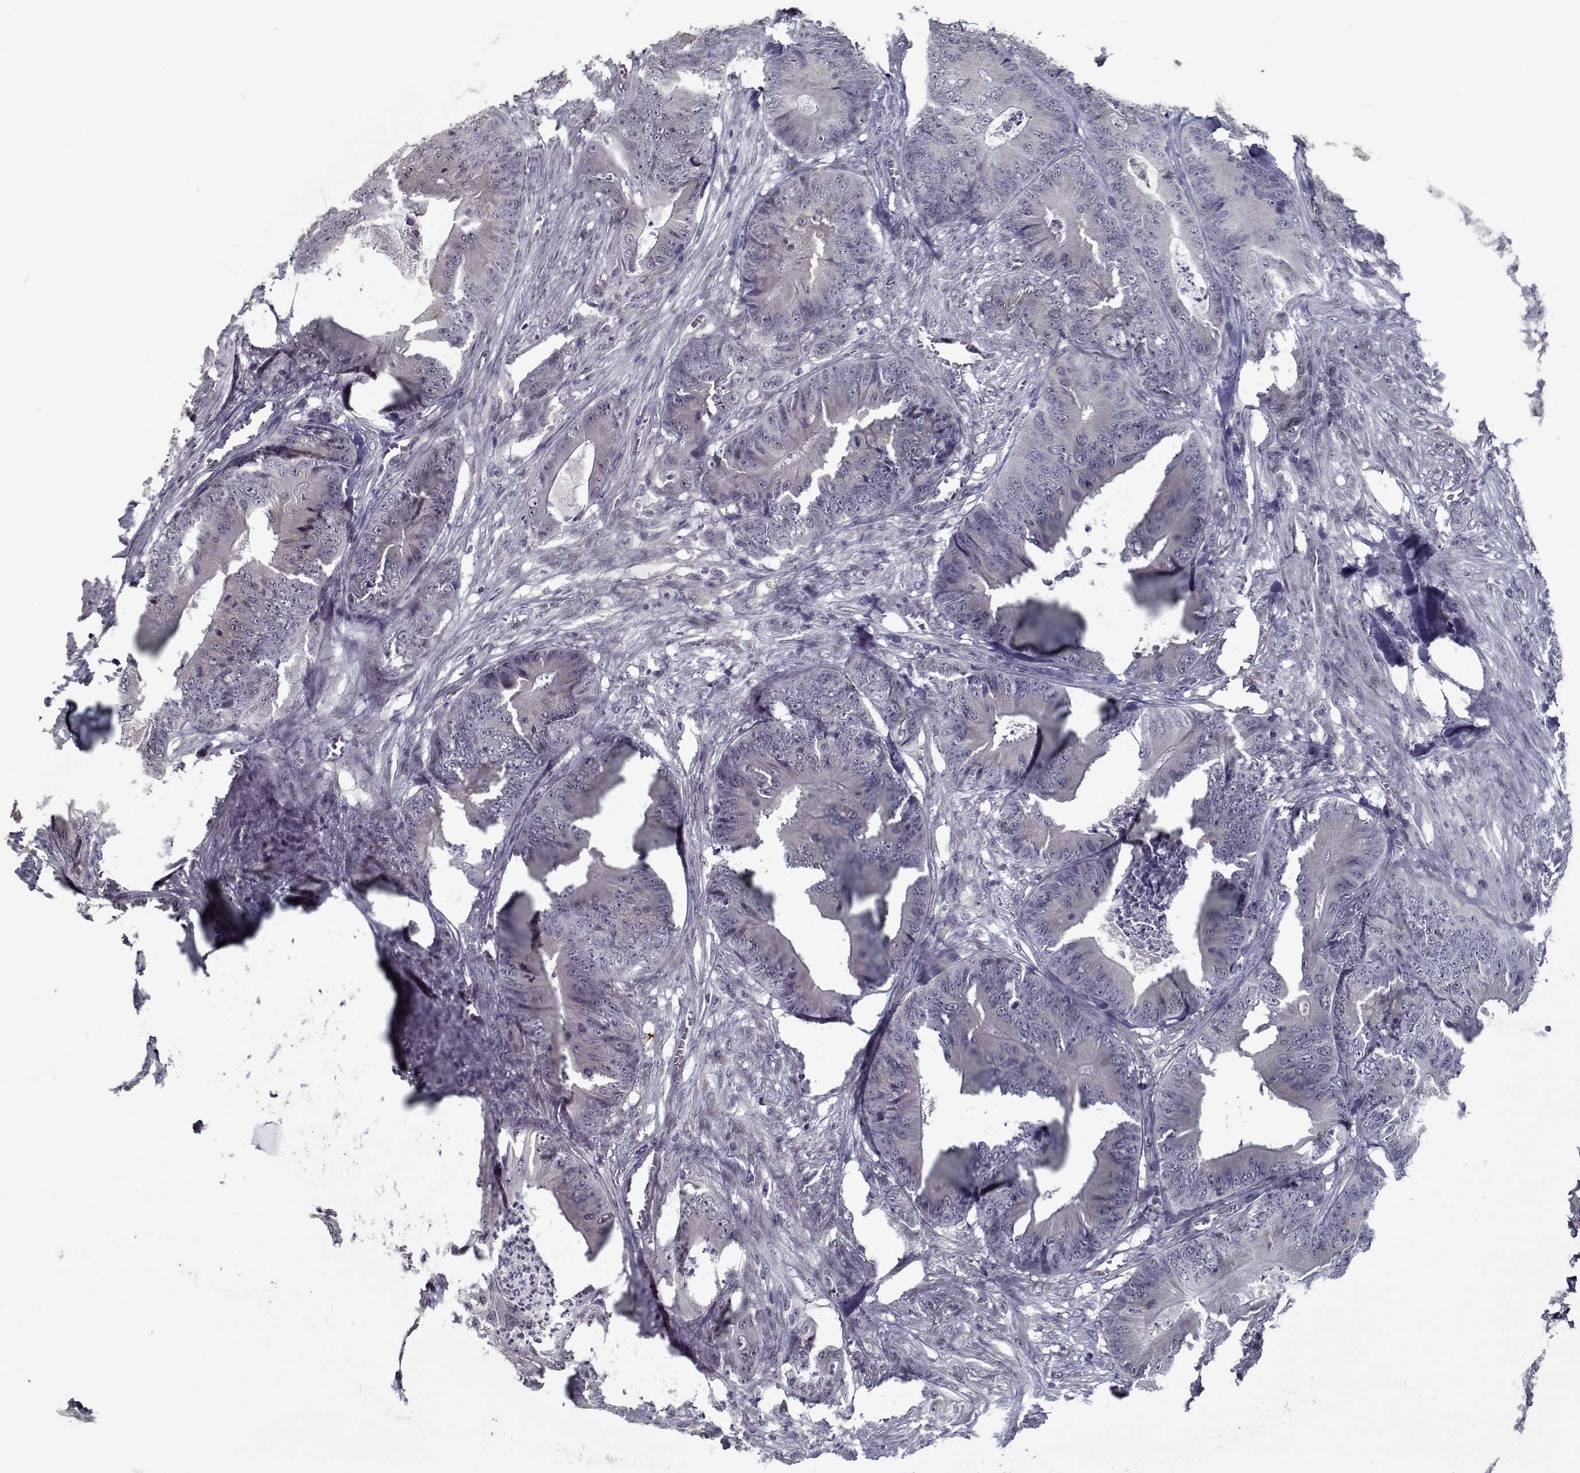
{"staining": {"intensity": "negative", "quantity": "none", "location": "none"}, "tissue": "colorectal cancer", "cell_type": "Tumor cells", "image_type": "cancer", "snomed": [{"axis": "morphology", "description": "Adenocarcinoma, NOS"}, {"axis": "topography", "description": "Colon"}], "caption": "Immunohistochemistry (IHC) of colorectal adenocarcinoma demonstrates no expression in tumor cells.", "gene": "SEC16B", "patient": {"sex": "male", "age": 84}}